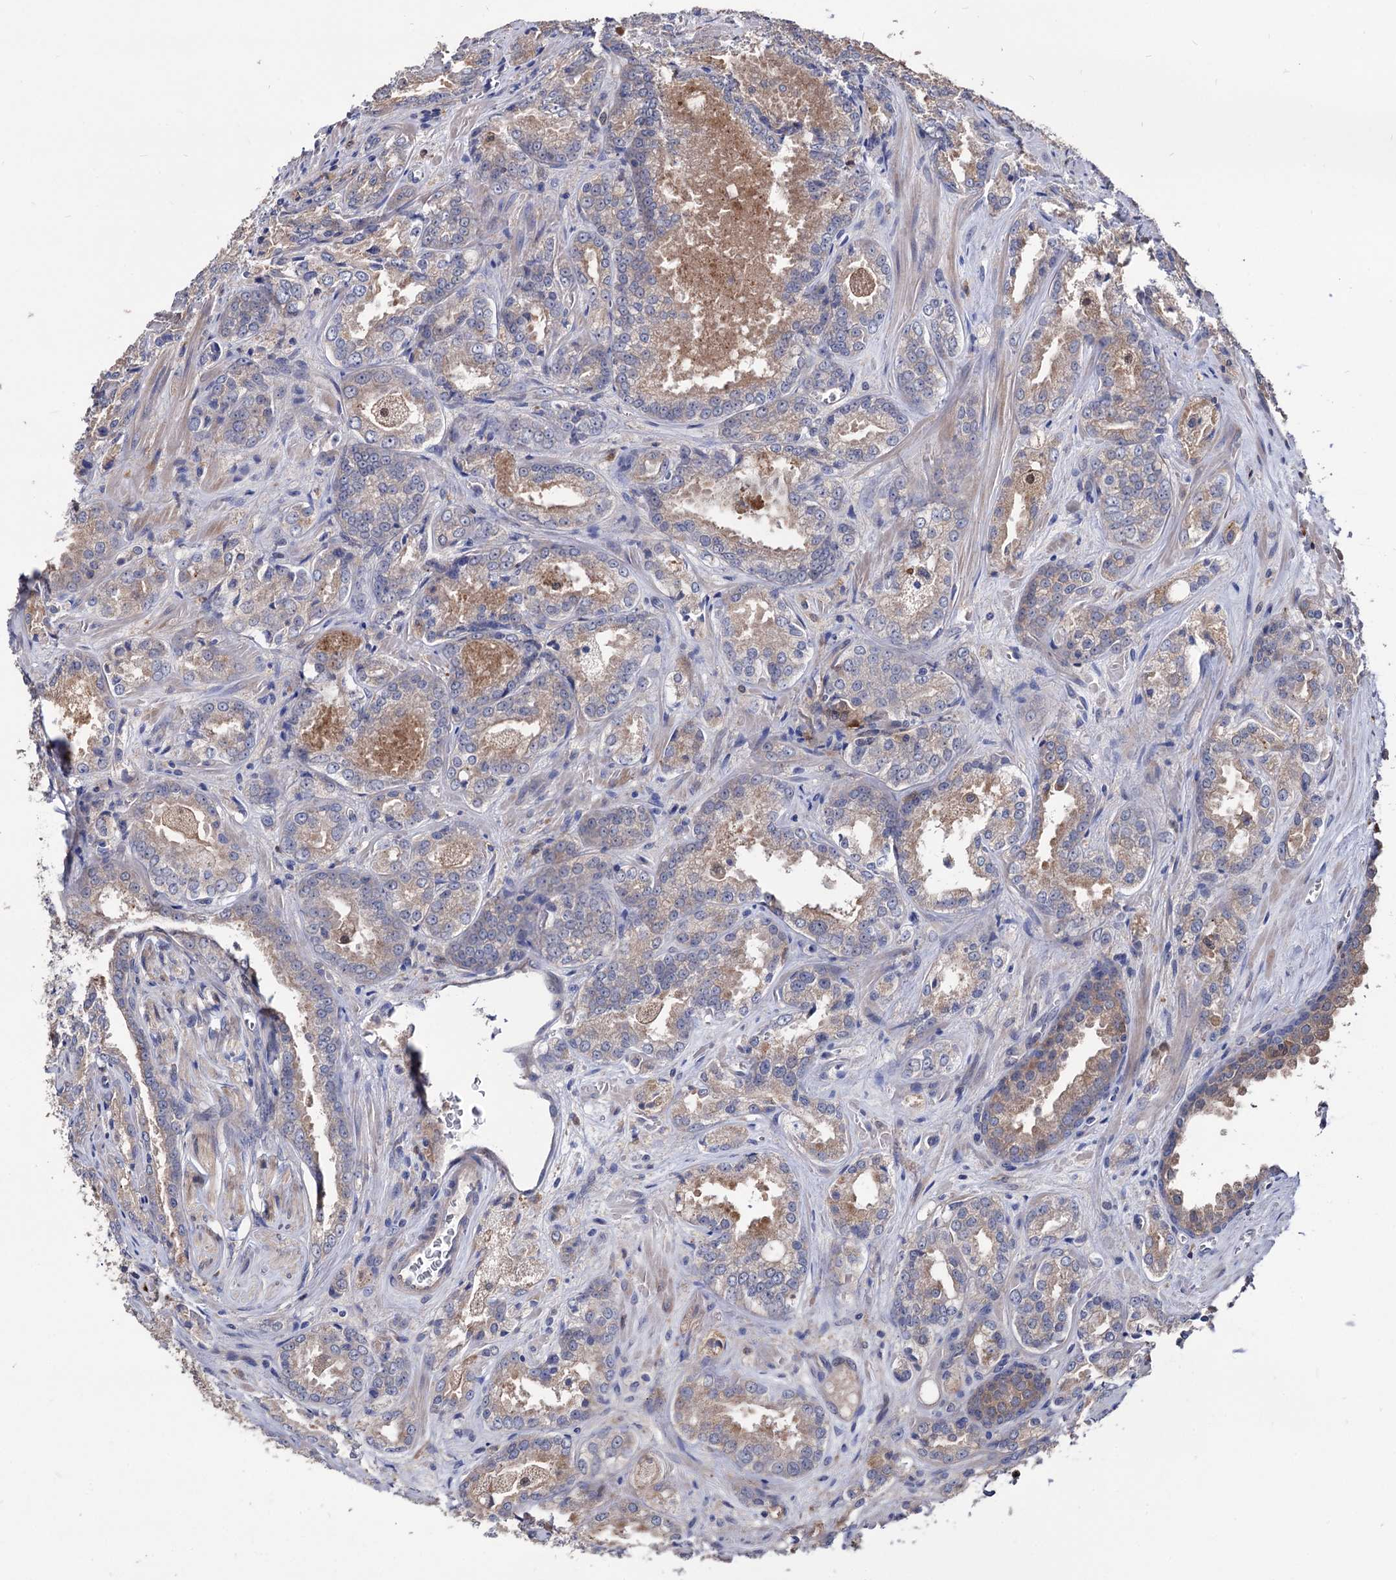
{"staining": {"intensity": "weak", "quantity": "25%-75%", "location": "cytoplasmic/membranous"}, "tissue": "prostate cancer", "cell_type": "Tumor cells", "image_type": "cancer", "snomed": [{"axis": "morphology", "description": "Adenocarcinoma, Low grade"}, {"axis": "topography", "description": "Prostate"}], "caption": "A high-resolution micrograph shows IHC staining of prostate low-grade adenocarcinoma, which displays weak cytoplasmic/membranous staining in approximately 25%-75% of tumor cells.", "gene": "CPPED1", "patient": {"sex": "male", "age": 47}}